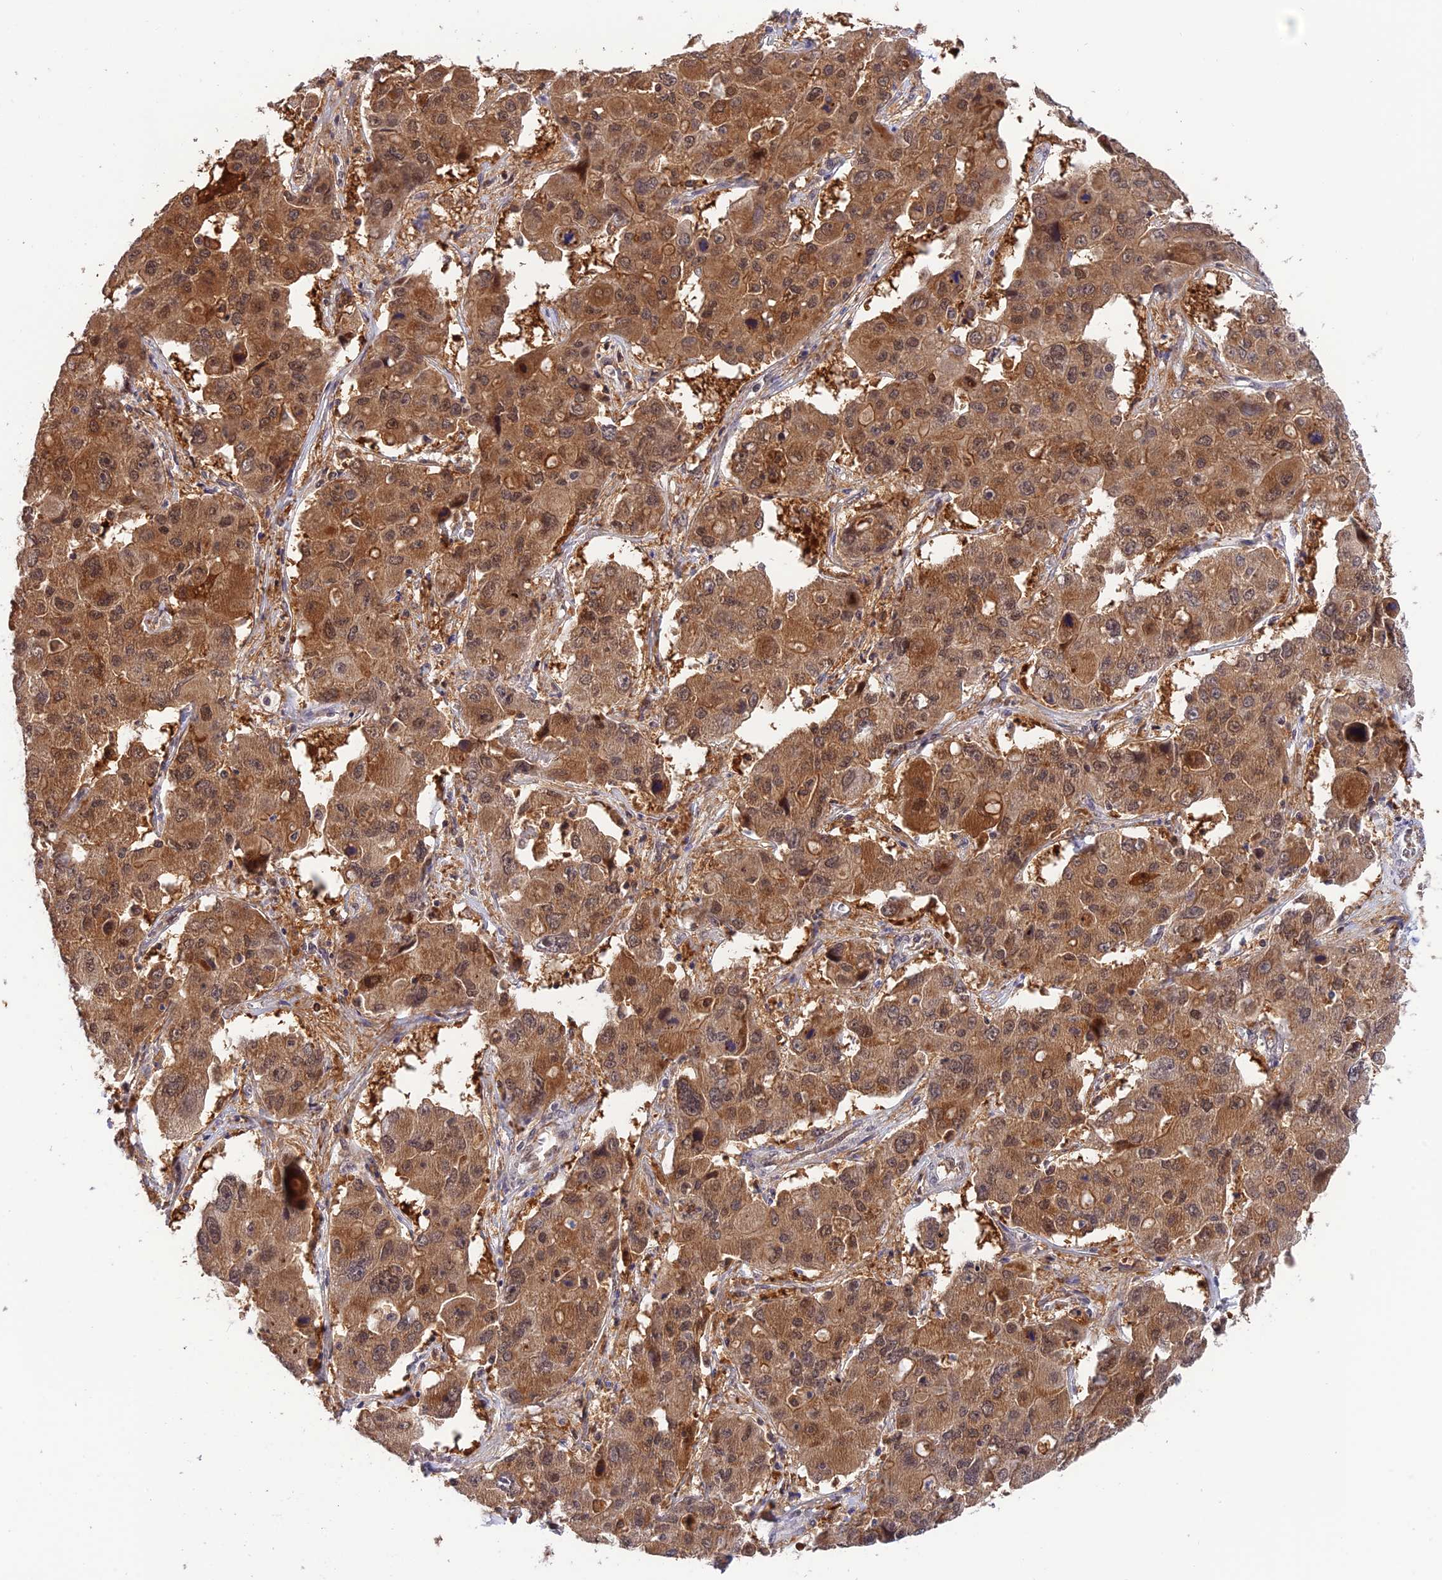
{"staining": {"intensity": "moderate", "quantity": ">75%", "location": "cytoplasmic/membranous,nuclear"}, "tissue": "liver cancer", "cell_type": "Tumor cells", "image_type": "cancer", "snomed": [{"axis": "morphology", "description": "Cholangiocarcinoma"}, {"axis": "topography", "description": "Liver"}], "caption": "Liver cancer (cholangiocarcinoma) stained with immunohistochemistry (IHC) demonstrates moderate cytoplasmic/membranous and nuclear positivity in about >75% of tumor cells.", "gene": "MNS1", "patient": {"sex": "male", "age": 67}}